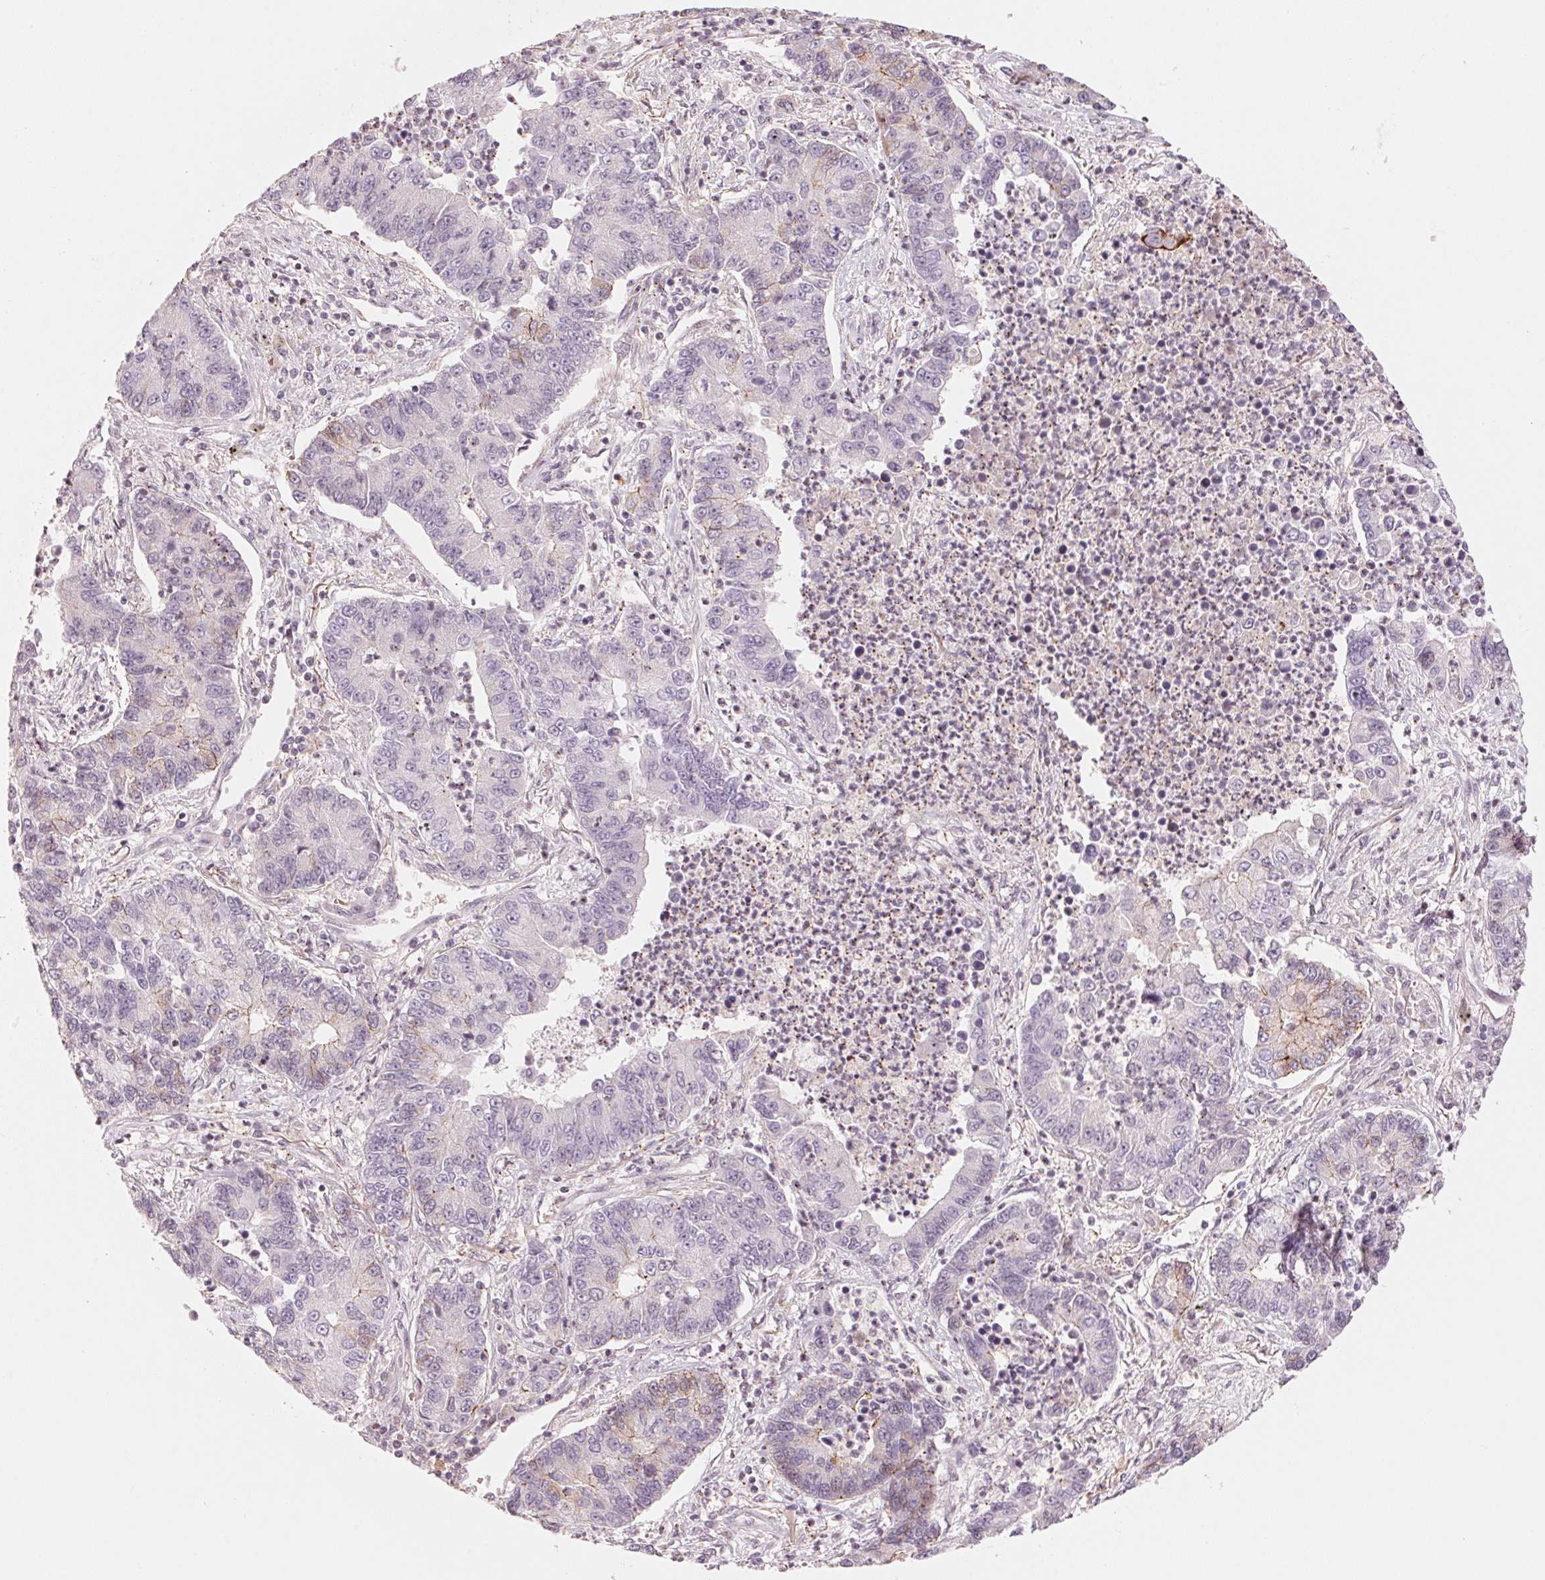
{"staining": {"intensity": "negative", "quantity": "none", "location": "none"}, "tissue": "lung cancer", "cell_type": "Tumor cells", "image_type": "cancer", "snomed": [{"axis": "morphology", "description": "Adenocarcinoma, NOS"}, {"axis": "topography", "description": "Lung"}], "caption": "Human lung cancer (adenocarcinoma) stained for a protein using immunohistochemistry displays no positivity in tumor cells.", "gene": "SLC17A4", "patient": {"sex": "female", "age": 57}}